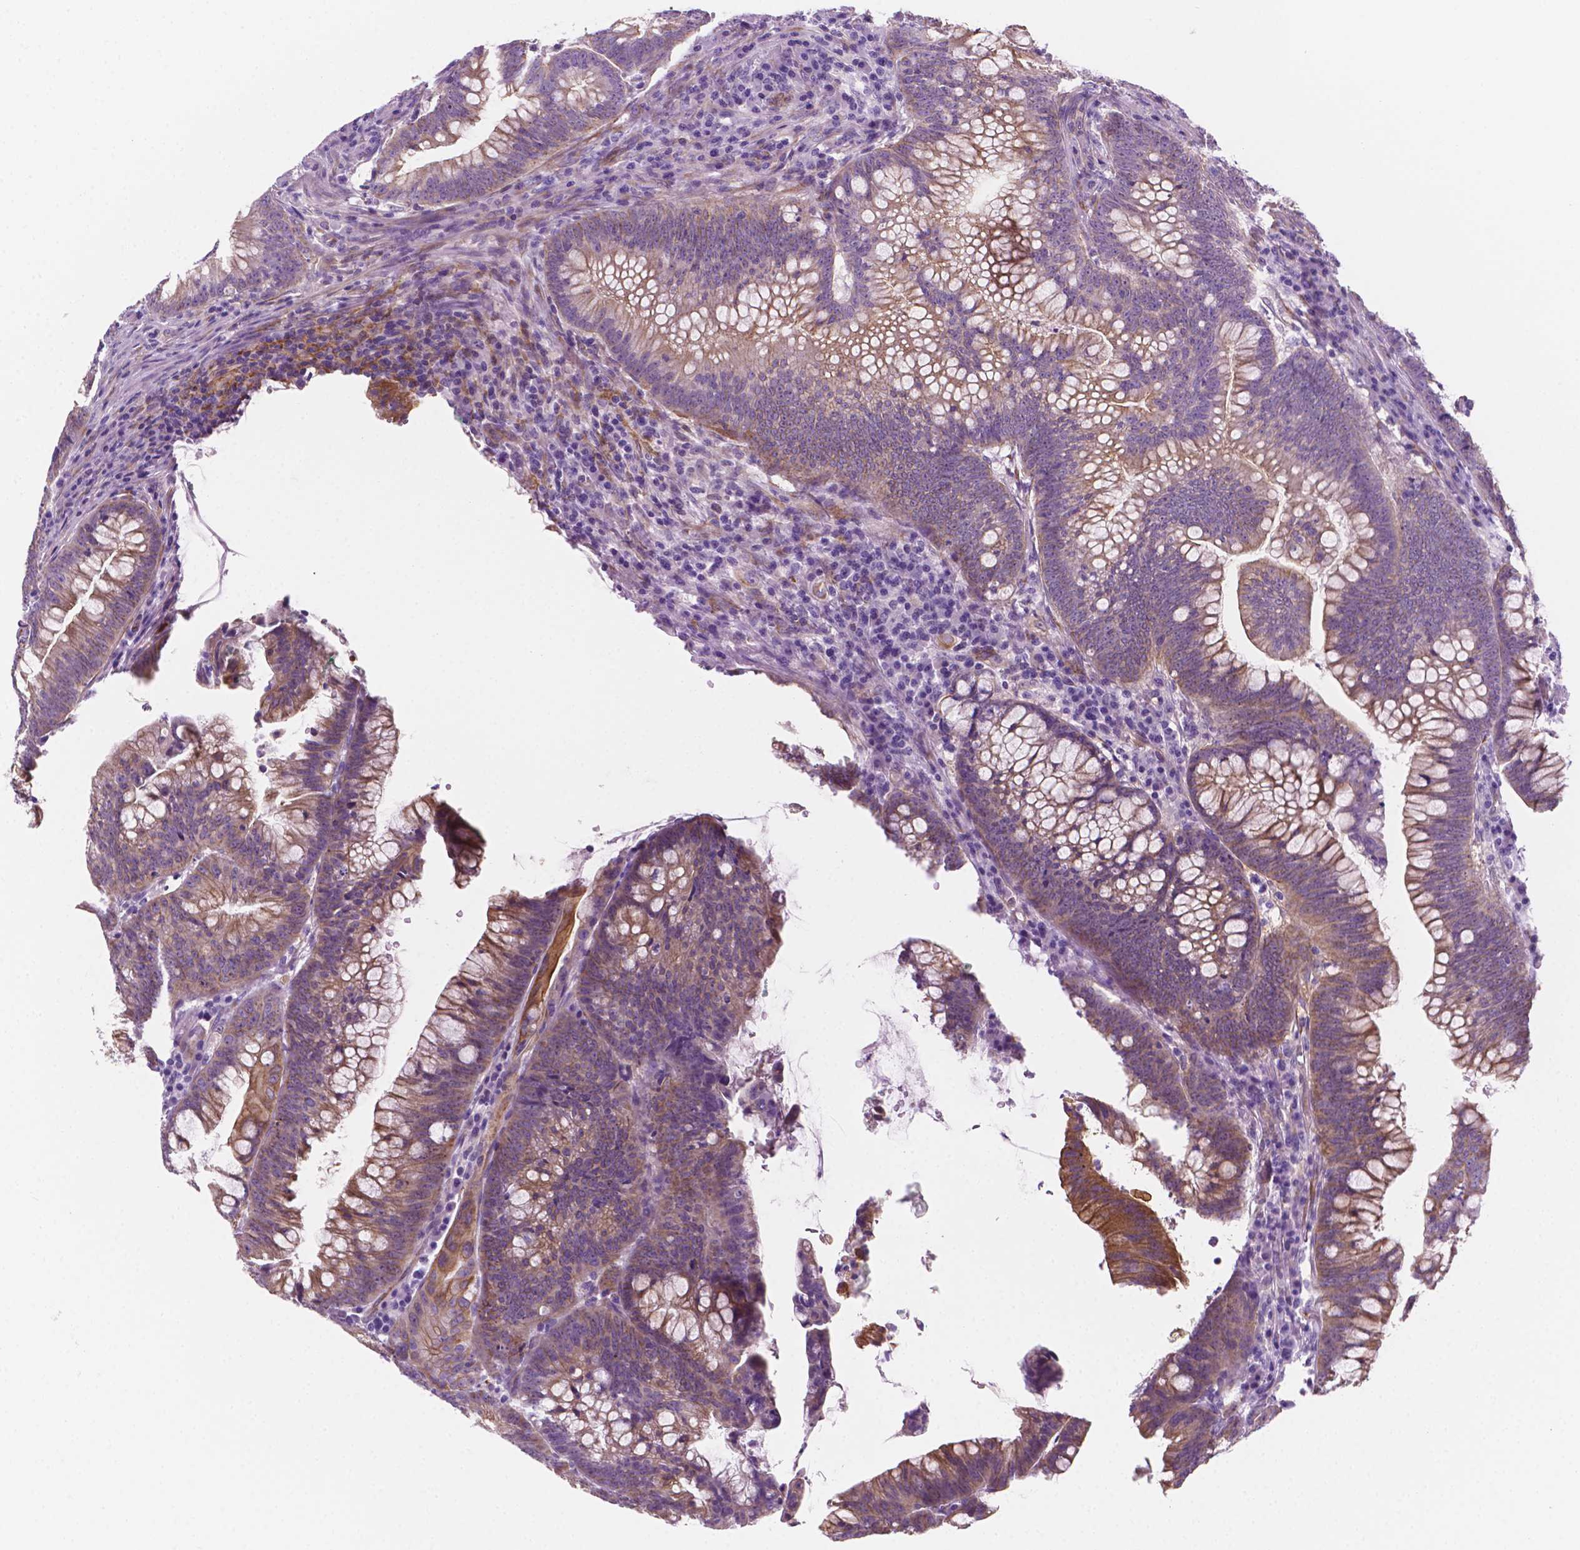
{"staining": {"intensity": "moderate", "quantity": "25%-75%", "location": "cytoplasmic/membranous"}, "tissue": "colorectal cancer", "cell_type": "Tumor cells", "image_type": "cancer", "snomed": [{"axis": "morphology", "description": "Adenocarcinoma, NOS"}, {"axis": "topography", "description": "Colon"}], "caption": "DAB immunohistochemical staining of colorectal adenocarcinoma shows moderate cytoplasmic/membranous protein expression in approximately 25%-75% of tumor cells.", "gene": "EPPK1", "patient": {"sex": "male", "age": 62}}